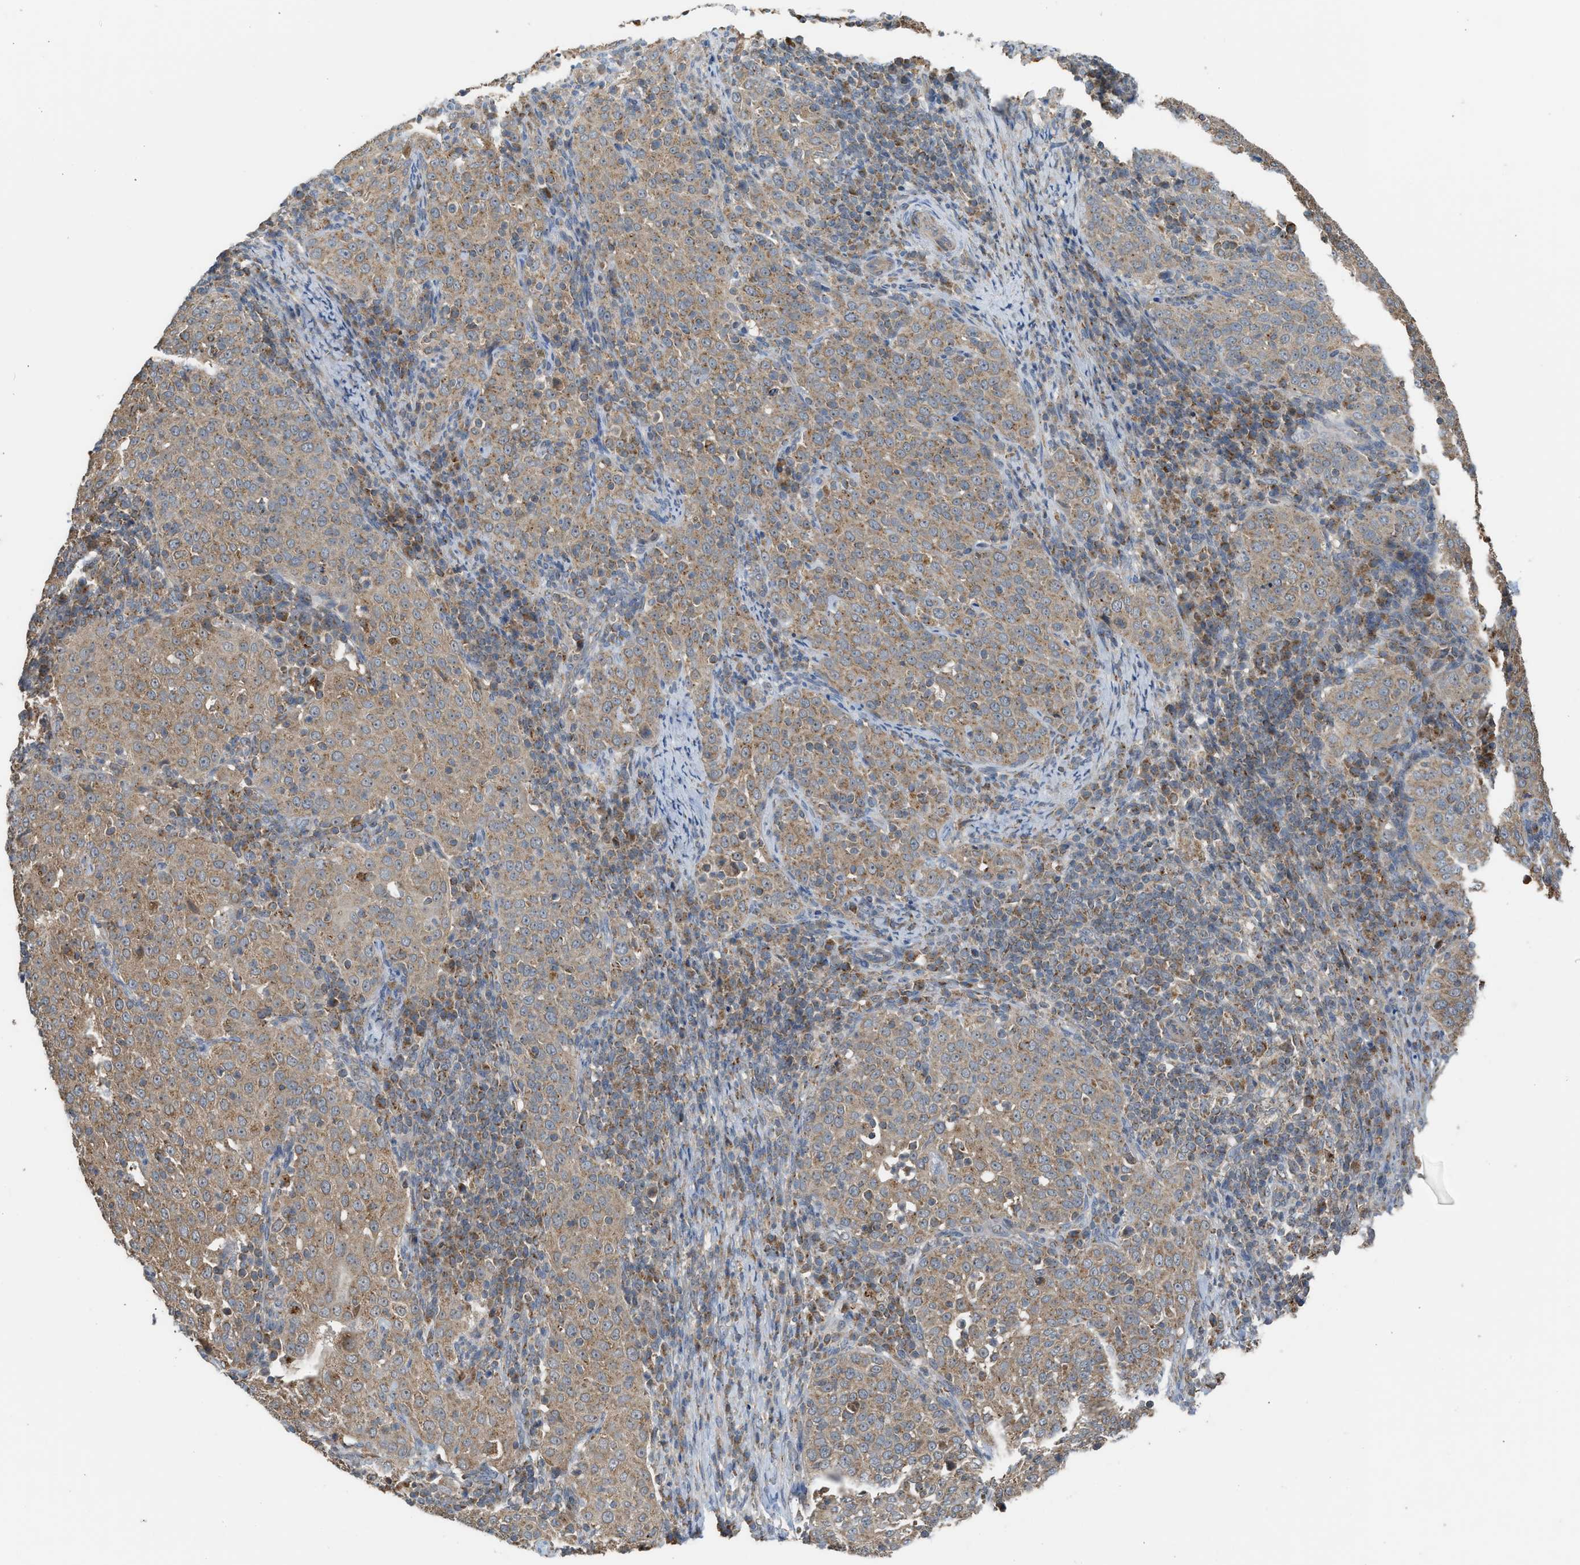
{"staining": {"intensity": "weak", "quantity": ">75%", "location": "cytoplasmic/membranous"}, "tissue": "cervical cancer", "cell_type": "Tumor cells", "image_type": "cancer", "snomed": [{"axis": "morphology", "description": "Squamous cell carcinoma, NOS"}, {"axis": "topography", "description": "Cervix"}], "caption": "Tumor cells show weak cytoplasmic/membranous staining in approximately >75% of cells in cervical cancer.", "gene": "STARD3", "patient": {"sex": "female", "age": 51}}